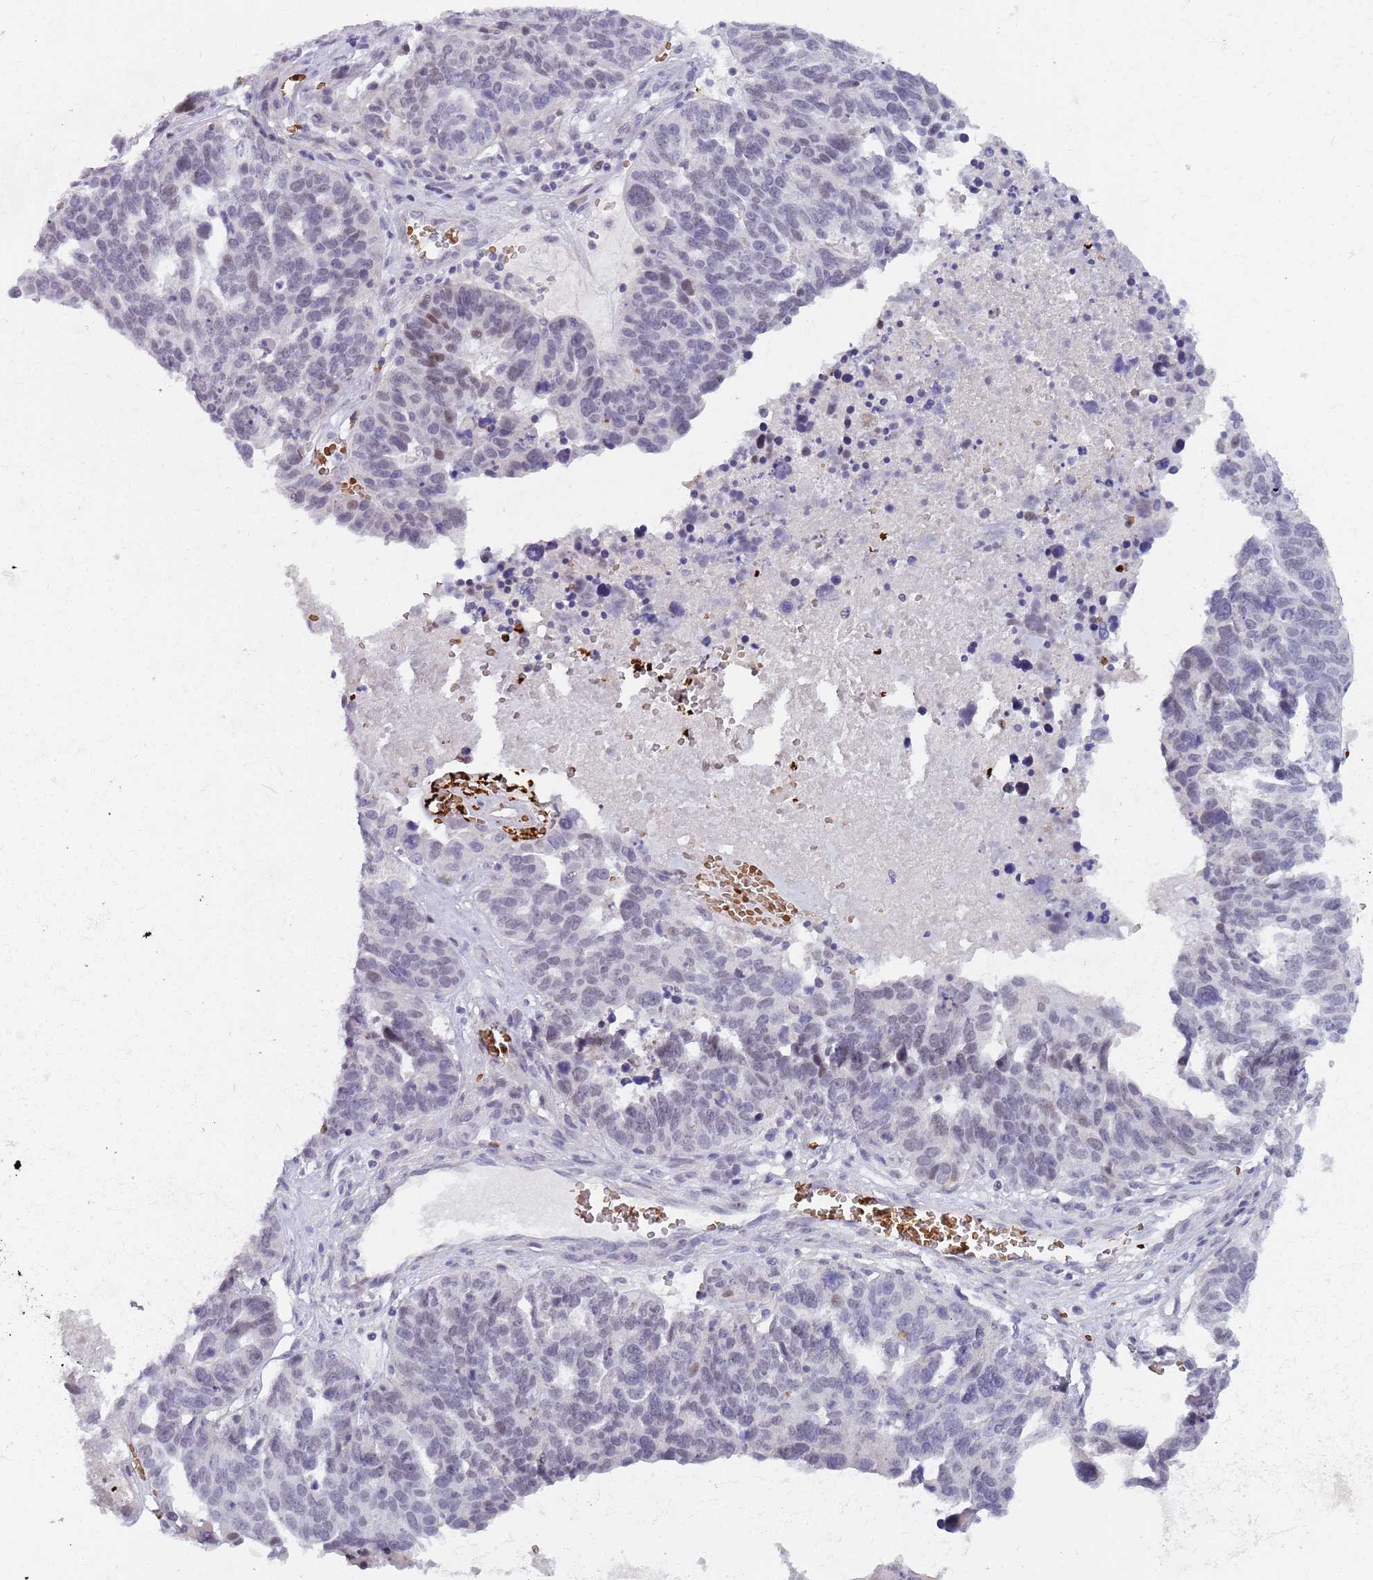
{"staining": {"intensity": "weak", "quantity": "<25%", "location": "nuclear"}, "tissue": "ovarian cancer", "cell_type": "Tumor cells", "image_type": "cancer", "snomed": [{"axis": "morphology", "description": "Cystadenocarcinoma, serous, NOS"}, {"axis": "topography", "description": "Ovary"}], "caption": "High power microscopy photomicrograph of an IHC histopathology image of serous cystadenocarcinoma (ovarian), revealing no significant positivity in tumor cells.", "gene": "LYPD6B", "patient": {"sex": "female", "age": 59}}